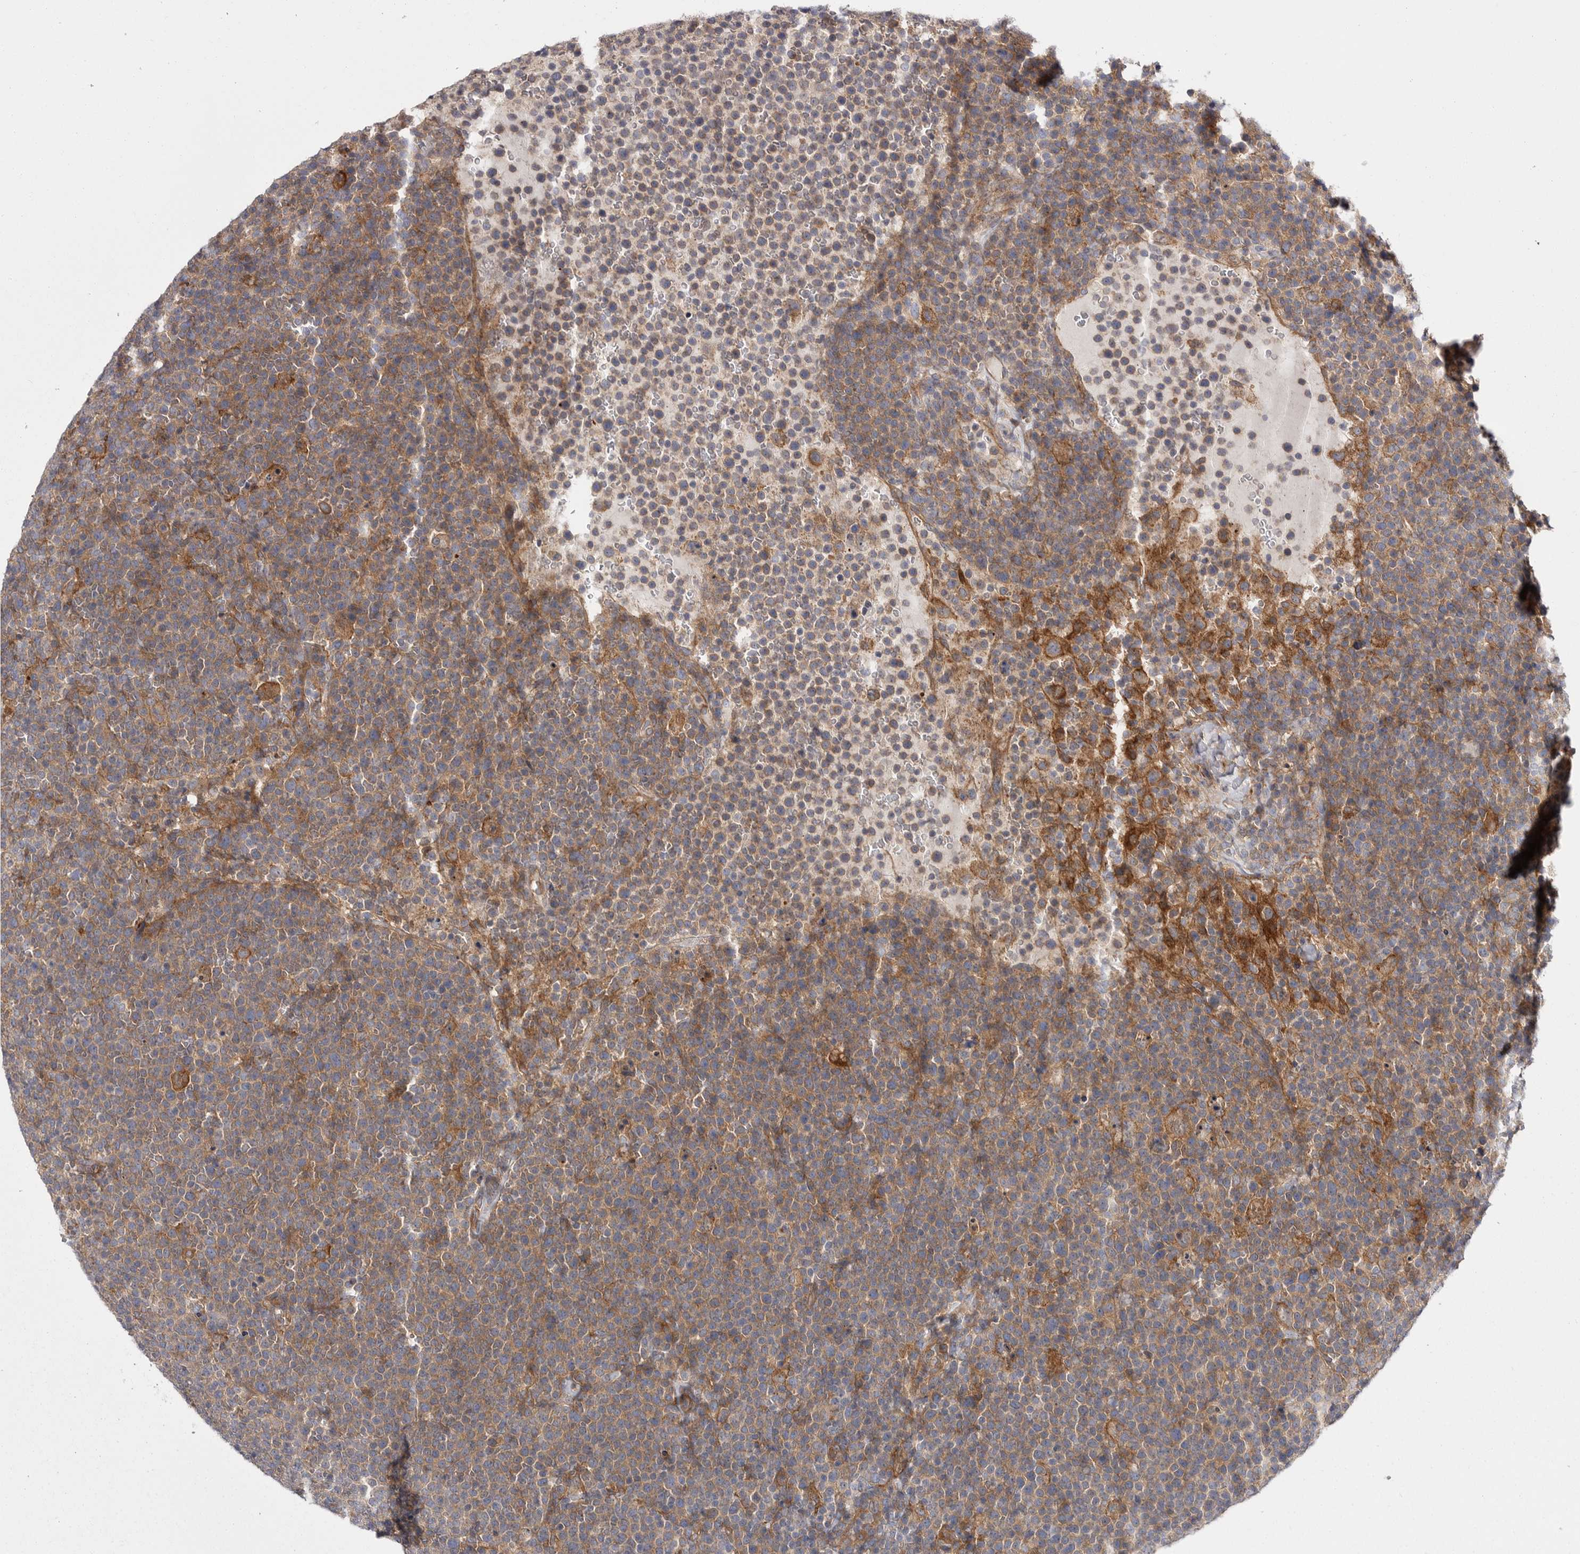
{"staining": {"intensity": "moderate", "quantity": "25%-75%", "location": "cytoplasmic/membranous"}, "tissue": "lymphoma", "cell_type": "Tumor cells", "image_type": "cancer", "snomed": [{"axis": "morphology", "description": "Malignant lymphoma, non-Hodgkin's type, High grade"}, {"axis": "topography", "description": "Lymph node"}], "caption": "The photomicrograph exhibits staining of malignant lymphoma, non-Hodgkin's type (high-grade), revealing moderate cytoplasmic/membranous protein expression (brown color) within tumor cells. Ihc stains the protein in brown and the nuclei are stained blue.", "gene": "OSBPL9", "patient": {"sex": "male", "age": 61}}